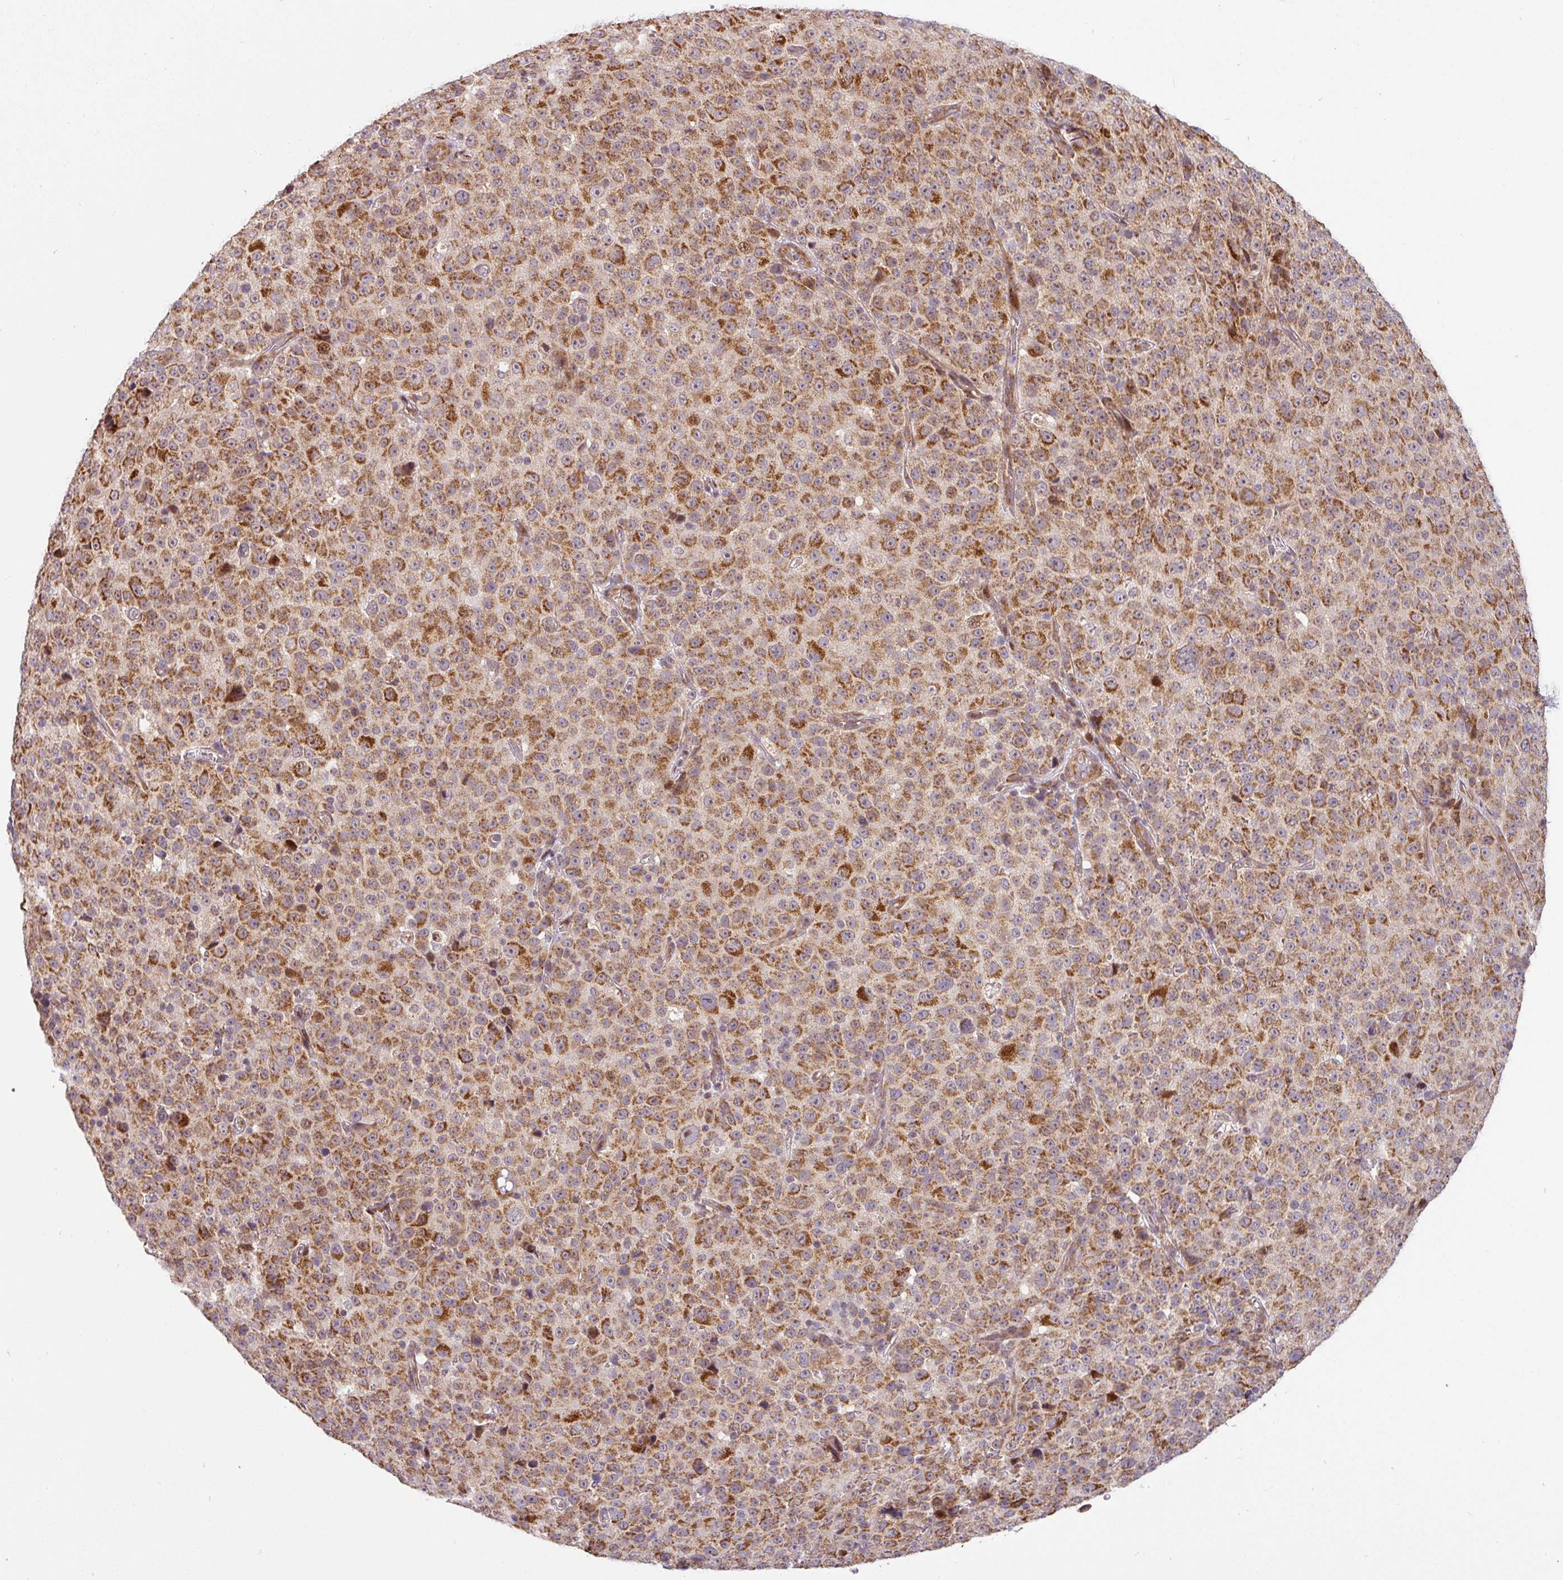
{"staining": {"intensity": "strong", "quantity": ">75%", "location": "cytoplasmic/membranous"}, "tissue": "melanoma", "cell_type": "Tumor cells", "image_type": "cancer", "snomed": [{"axis": "morphology", "description": "Malignant melanoma, Metastatic site"}, {"axis": "topography", "description": "Skin"}, {"axis": "topography", "description": "Lymph node"}], "caption": "This histopathology image reveals IHC staining of malignant melanoma (metastatic site), with high strong cytoplasmic/membranous staining in approximately >75% of tumor cells.", "gene": "SARS2", "patient": {"sex": "male", "age": 66}}